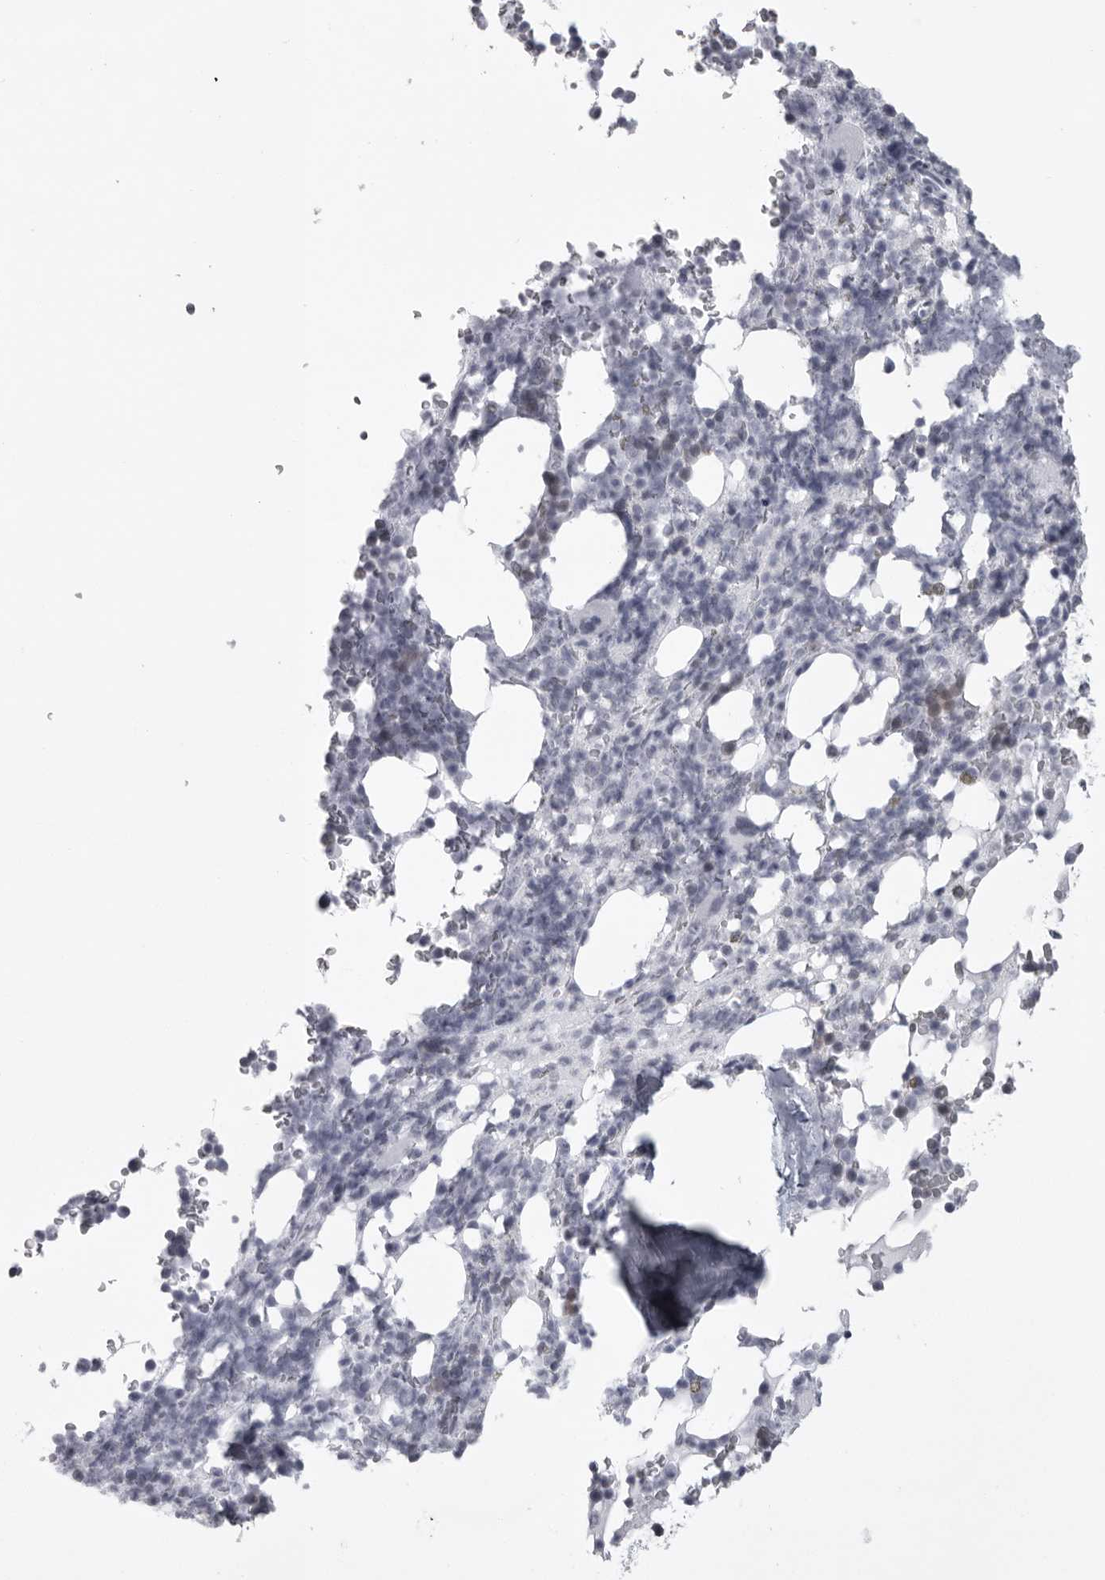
{"staining": {"intensity": "negative", "quantity": "none", "location": "none"}, "tissue": "bone marrow", "cell_type": "Hematopoietic cells", "image_type": "normal", "snomed": [{"axis": "morphology", "description": "Normal tissue, NOS"}, {"axis": "topography", "description": "Bone marrow"}], "caption": "Immunohistochemistry image of normal human bone marrow stained for a protein (brown), which reveals no staining in hematopoietic cells.", "gene": "UROD", "patient": {"sex": "male", "age": 58}}